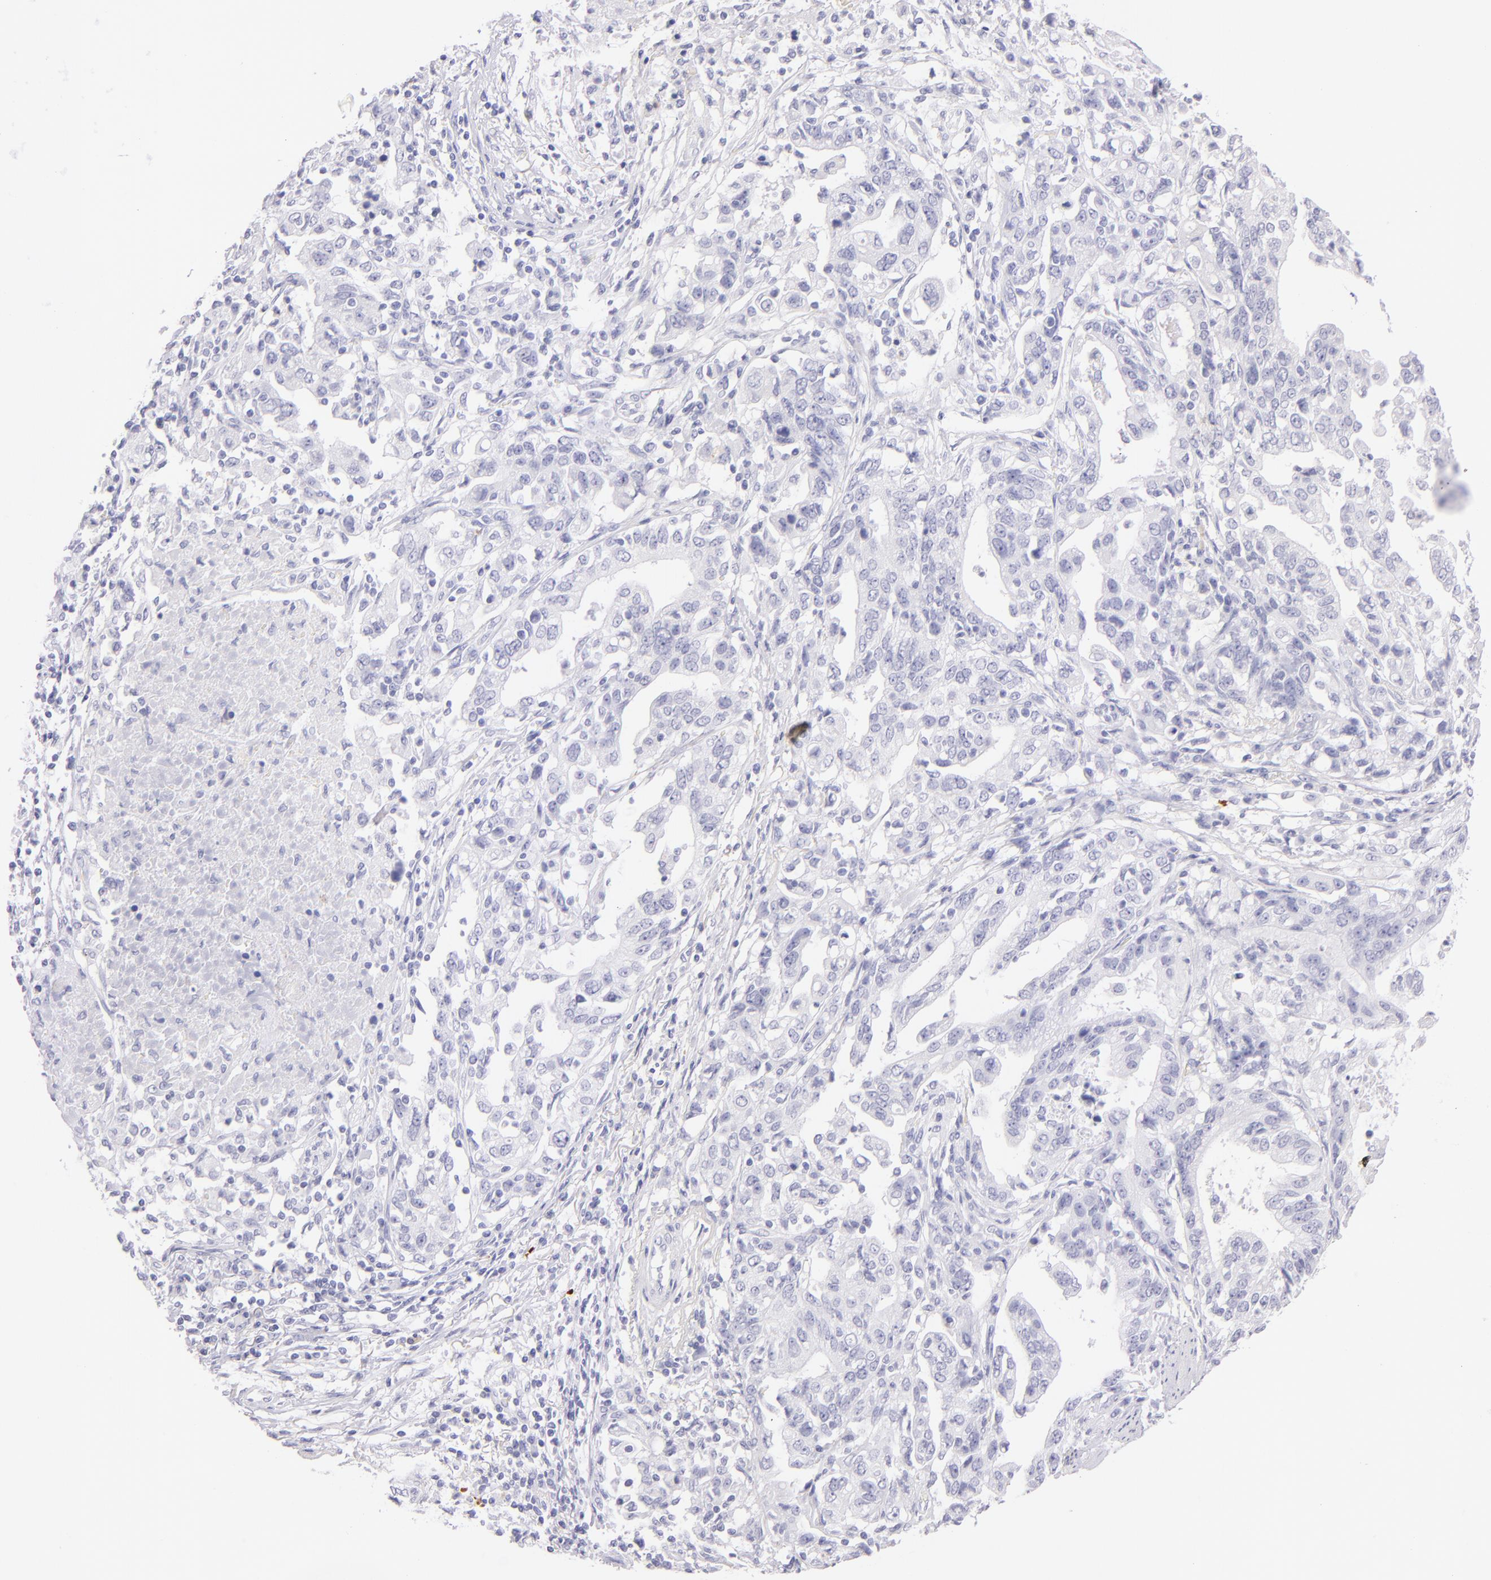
{"staining": {"intensity": "negative", "quantity": "none", "location": "none"}, "tissue": "stomach cancer", "cell_type": "Tumor cells", "image_type": "cancer", "snomed": [{"axis": "morphology", "description": "Adenocarcinoma, NOS"}, {"axis": "topography", "description": "Stomach, upper"}], "caption": "Tumor cells show no significant staining in stomach cancer (adenocarcinoma).", "gene": "SDC1", "patient": {"sex": "female", "age": 50}}